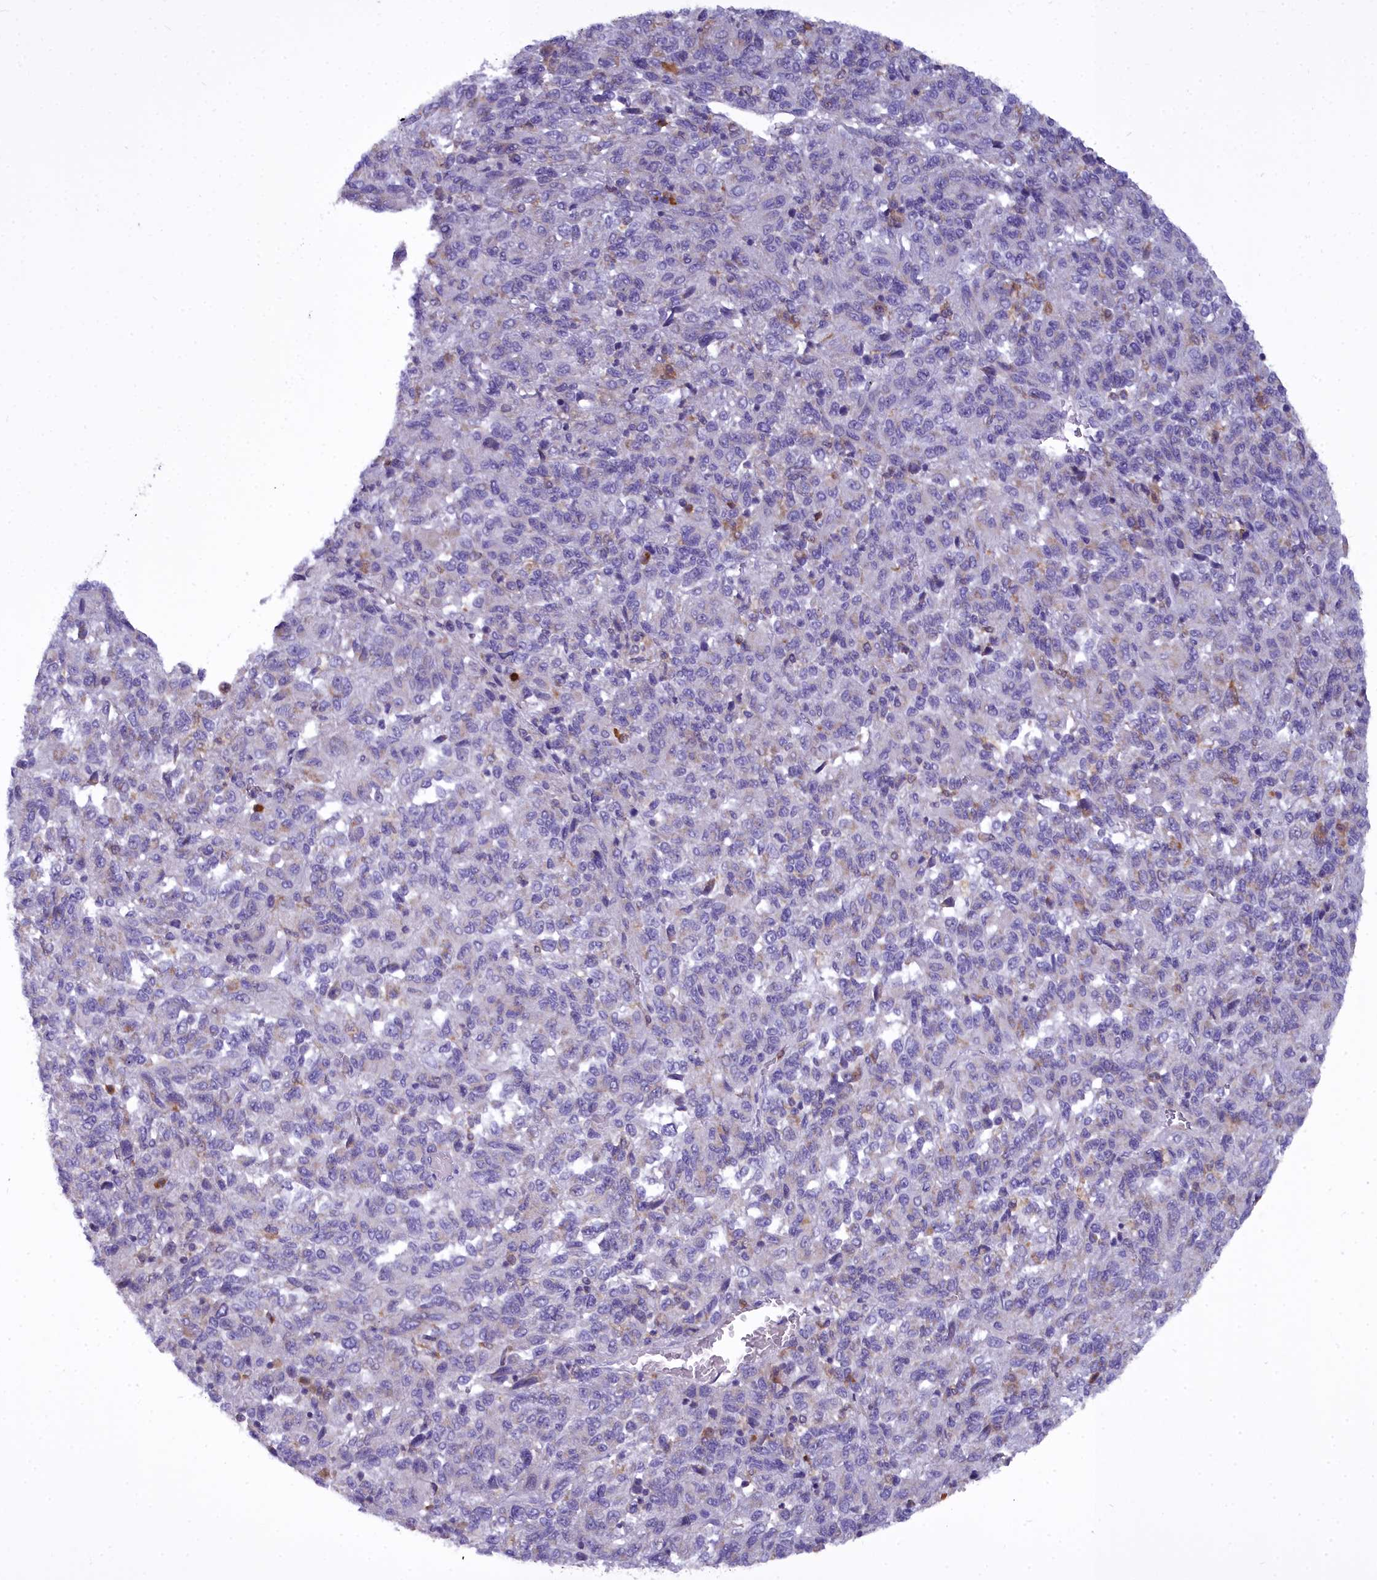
{"staining": {"intensity": "negative", "quantity": "none", "location": "none"}, "tissue": "melanoma", "cell_type": "Tumor cells", "image_type": "cancer", "snomed": [{"axis": "morphology", "description": "Malignant melanoma, Metastatic site"}, {"axis": "topography", "description": "Lung"}], "caption": "An IHC image of malignant melanoma (metastatic site) is shown. There is no staining in tumor cells of malignant melanoma (metastatic site).", "gene": "BLNK", "patient": {"sex": "male", "age": 64}}